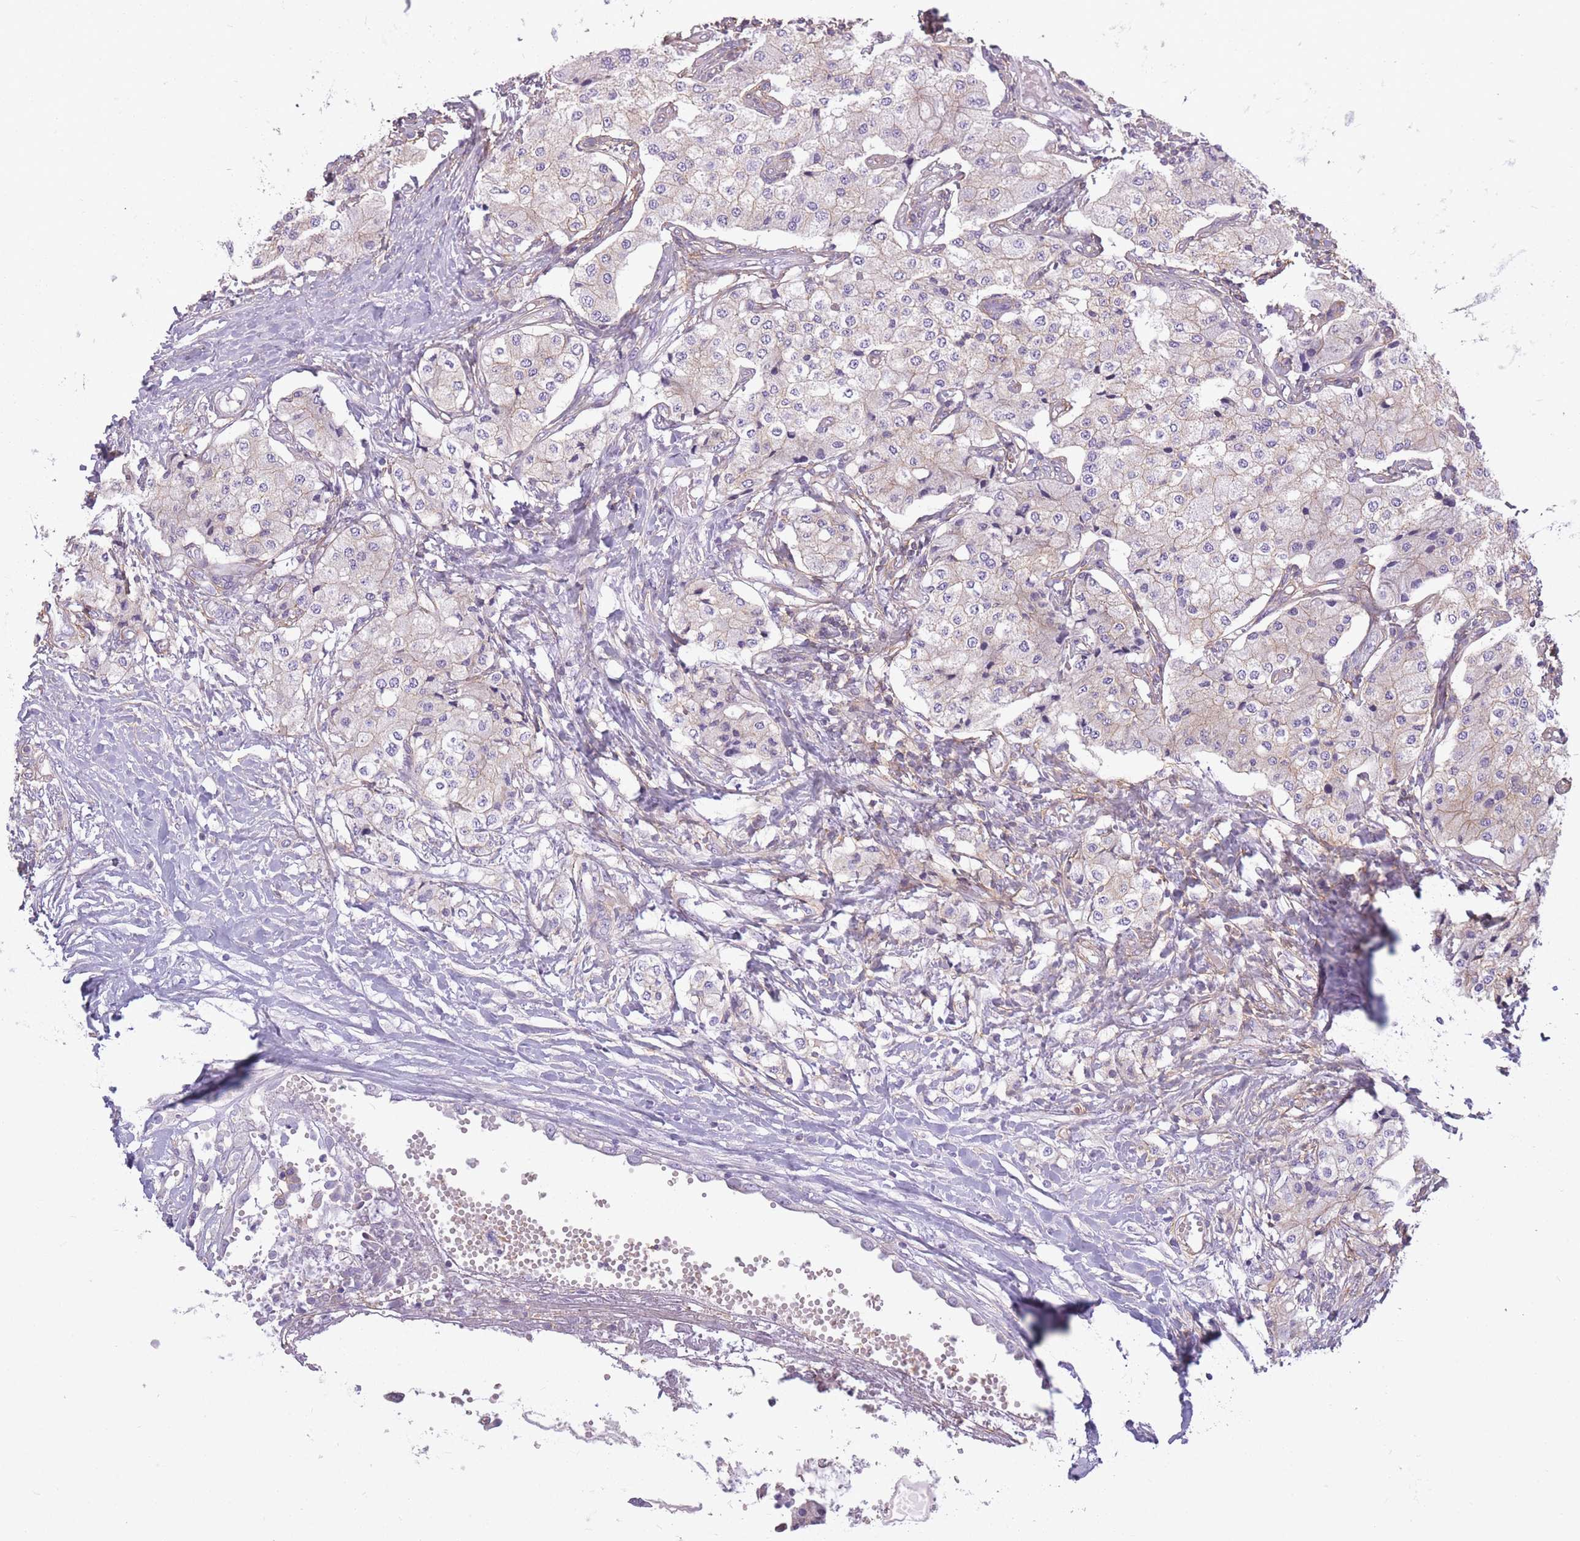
{"staining": {"intensity": "weak", "quantity": "<25%", "location": "cytoplasmic/membranous"}, "tissue": "carcinoid", "cell_type": "Tumor cells", "image_type": "cancer", "snomed": [{"axis": "morphology", "description": "Carcinoid, malignant, NOS"}, {"axis": "topography", "description": "Colon"}], "caption": "Immunohistochemistry (IHC) micrograph of neoplastic tissue: human malignant carcinoid stained with DAB (3,3'-diaminobenzidine) displays no significant protein staining in tumor cells.", "gene": "ADD1", "patient": {"sex": "female", "age": 52}}